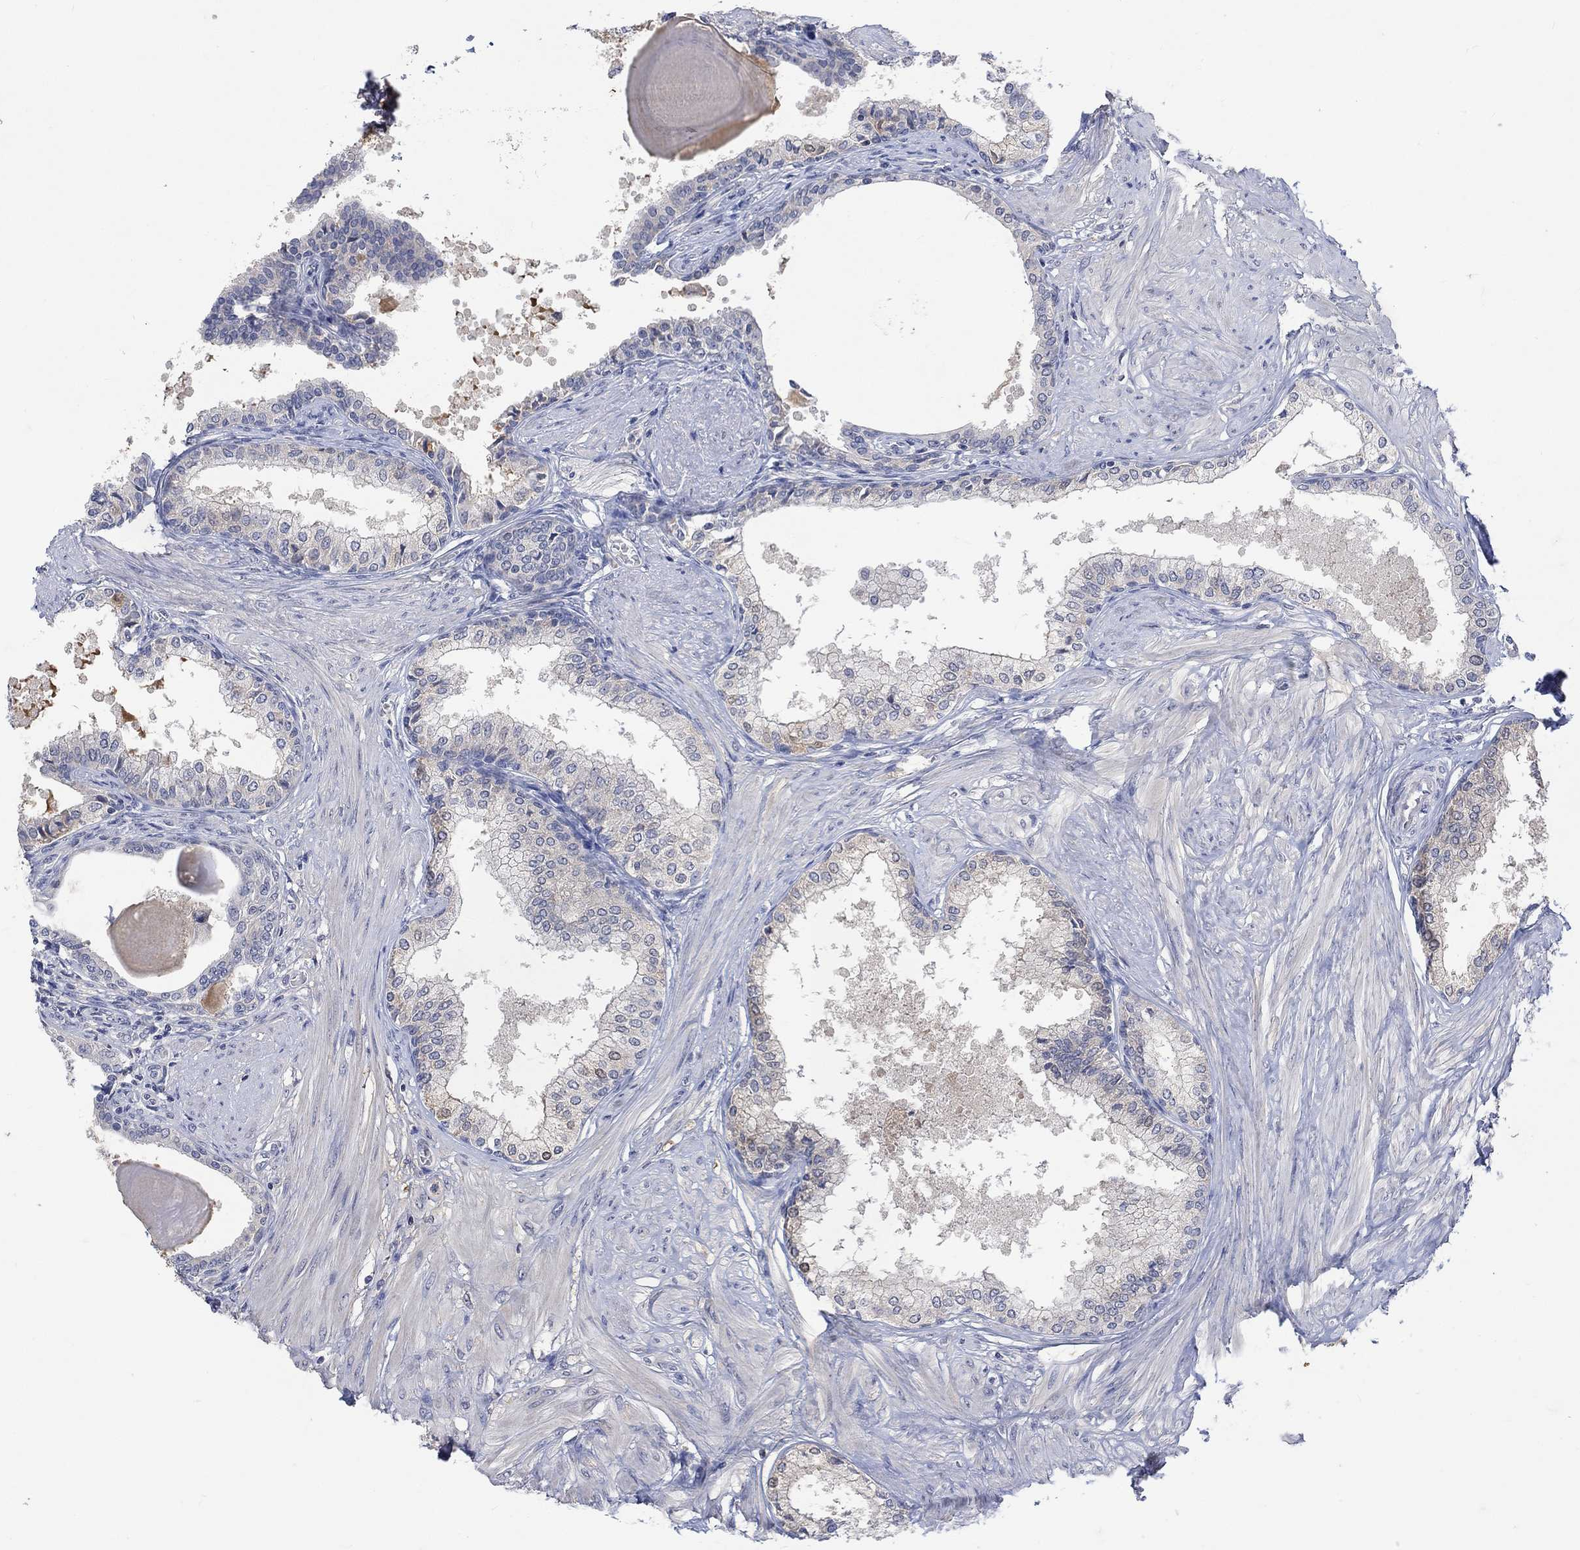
{"staining": {"intensity": "negative", "quantity": "none", "location": "none"}, "tissue": "prostate", "cell_type": "Glandular cells", "image_type": "normal", "snomed": [{"axis": "morphology", "description": "Normal tissue, NOS"}, {"axis": "topography", "description": "Prostate"}], "caption": "Immunohistochemistry (IHC) of benign prostate shows no expression in glandular cells.", "gene": "MSTN", "patient": {"sex": "male", "age": 63}}